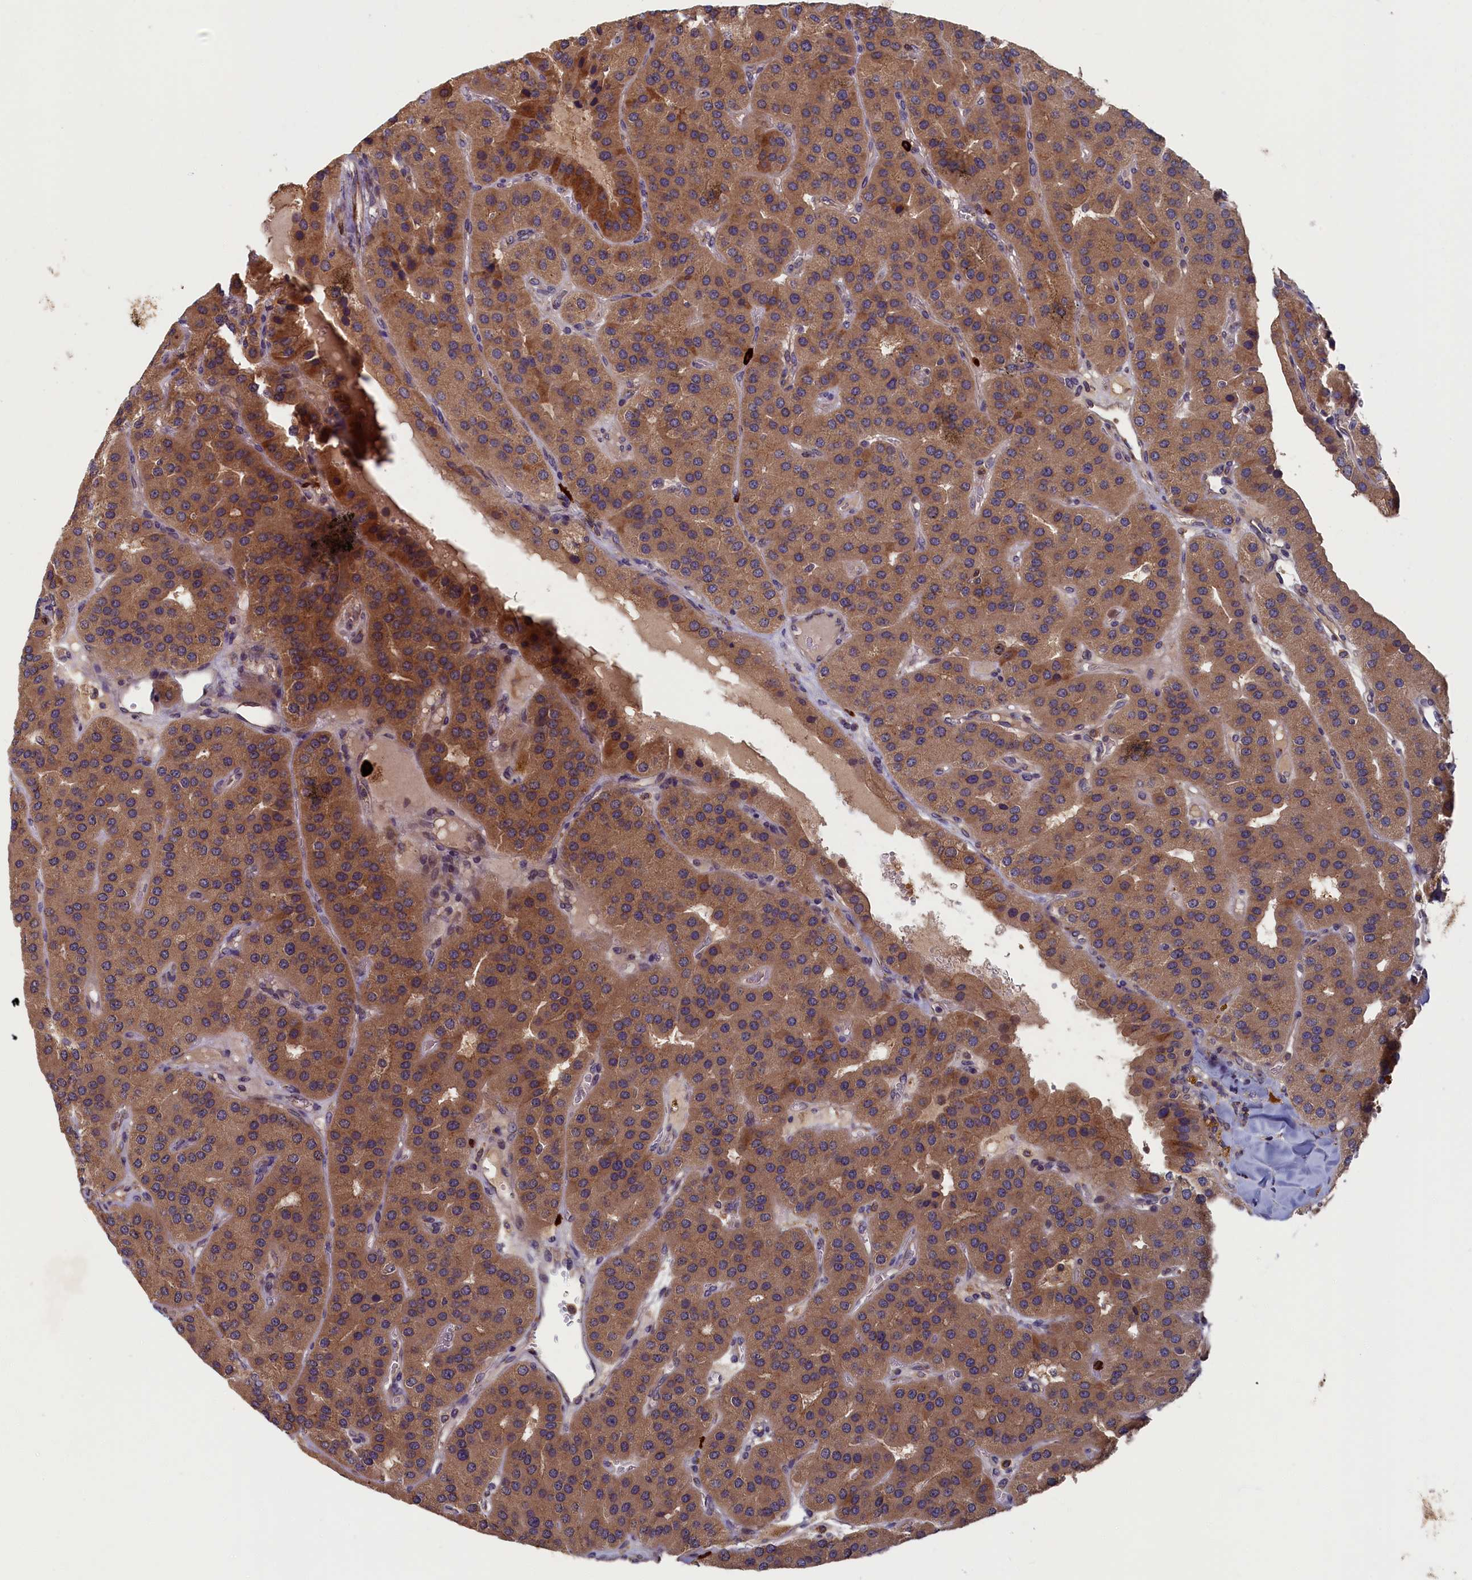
{"staining": {"intensity": "moderate", "quantity": ">75%", "location": "cytoplasmic/membranous"}, "tissue": "parathyroid gland", "cell_type": "Glandular cells", "image_type": "normal", "snomed": [{"axis": "morphology", "description": "Normal tissue, NOS"}, {"axis": "morphology", "description": "Adenoma, NOS"}, {"axis": "topography", "description": "Parathyroid gland"}], "caption": "Immunohistochemistry of unremarkable parathyroid gland demonstrates medium levels of moderate cytoplasmic/membranous positivity in about >75% of glandular cells.", "gene": "TNK2", "patient": {"sex": "female", "age": 86}}